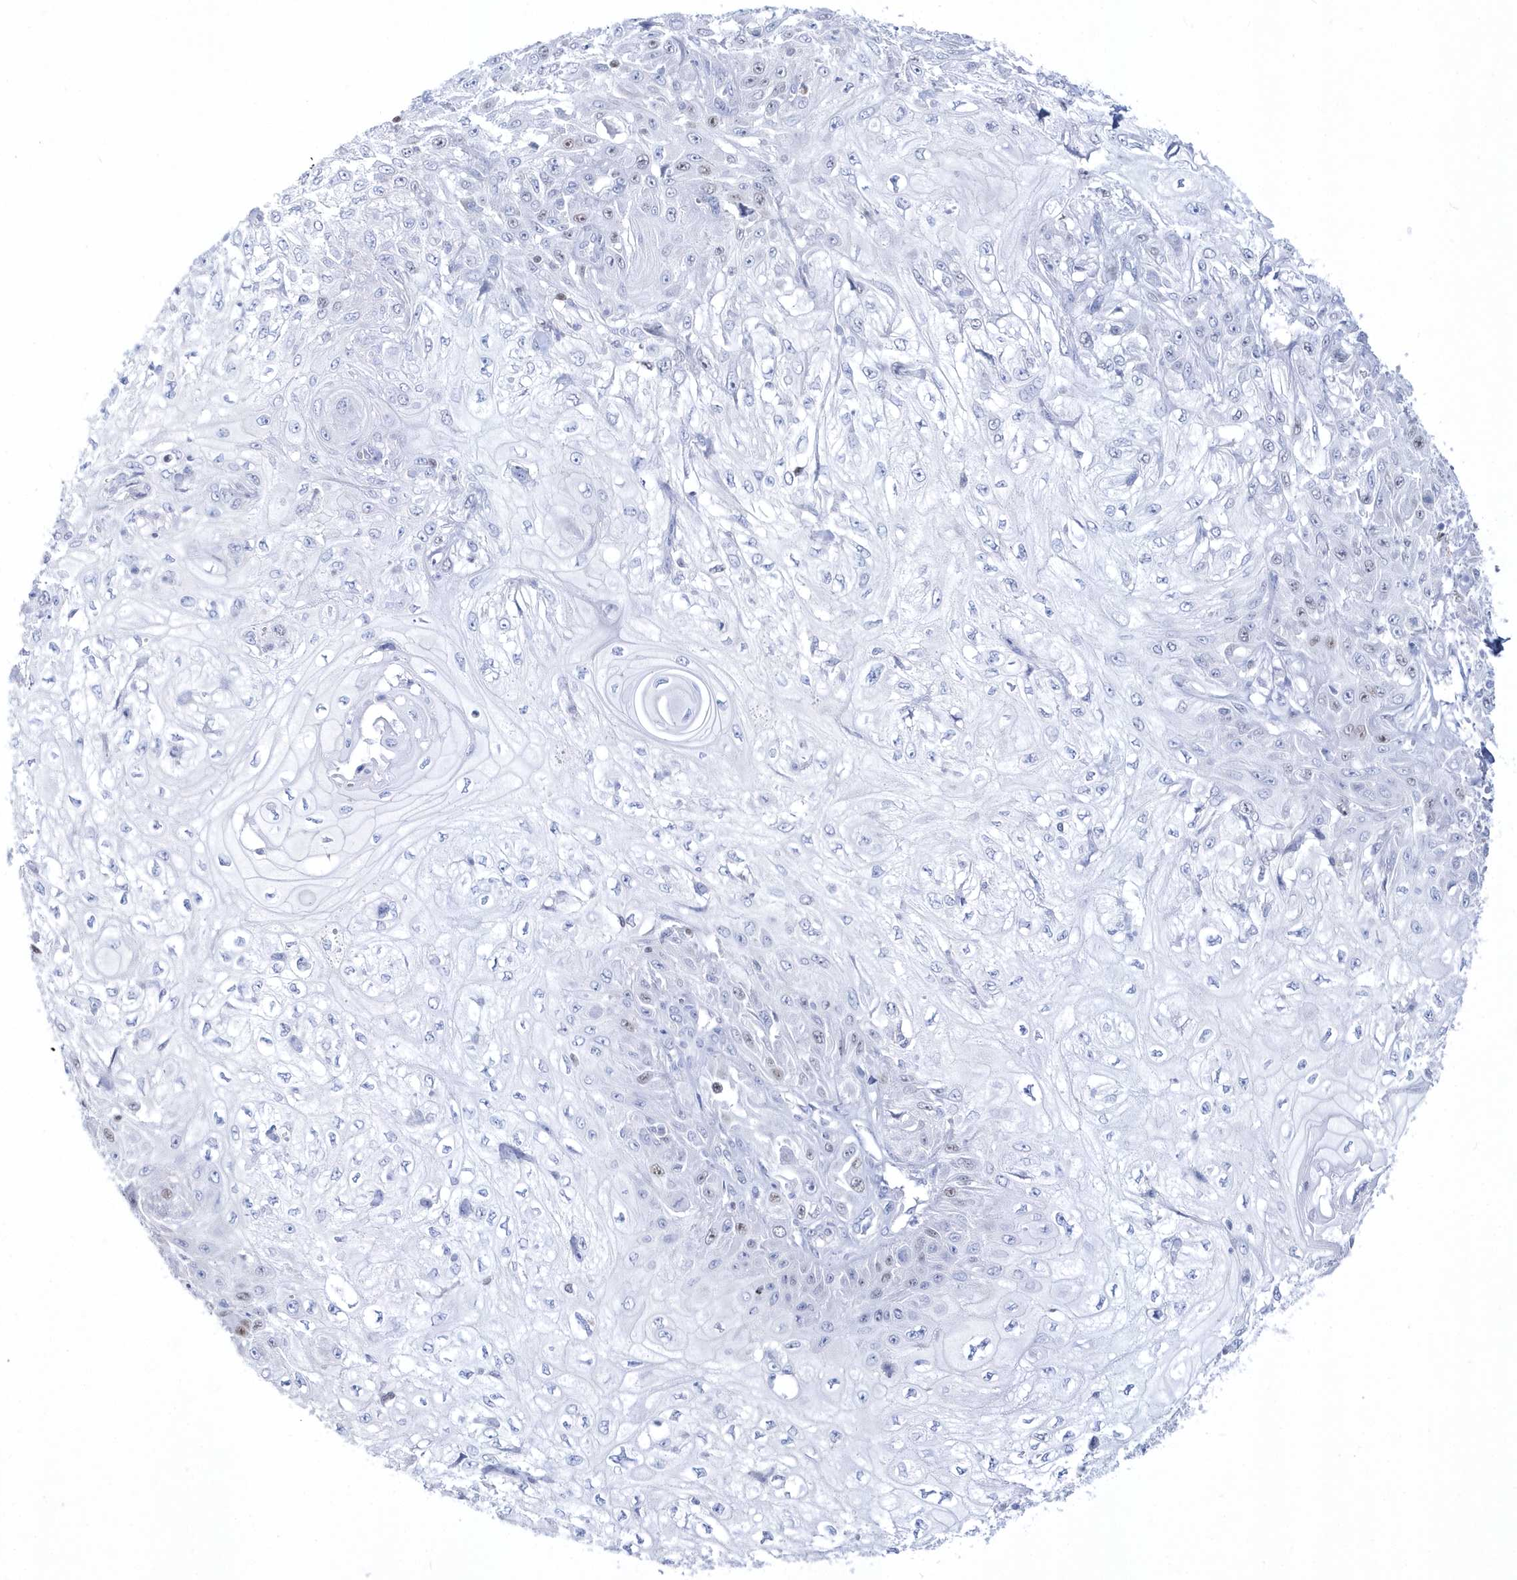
{"staining": {"intensity": "weak", "quantity": "<25%", "location": "nuclear"}, "tissue": "skin cancer", "cell_type": "Tumor cells", "image_type": "cancer", "snomed": [{"axis": "morphology", "description": "Squamous cell carcinoma, NOS"}, {"axis": "morphology", "description": "Squamous cell carcinoma, metastatic, NOS"}, {"axis": "topography", "description": "Skin"}, {"axis": "topography", "description": "Lymph node"}], "caption": "This is a image of immunohistochemistry staining of squamous cell carcinoma (skin), which shows no staining in tumor cells.", "gene": "TMCO6", "patient": {"sex": "male", "age": 75}}